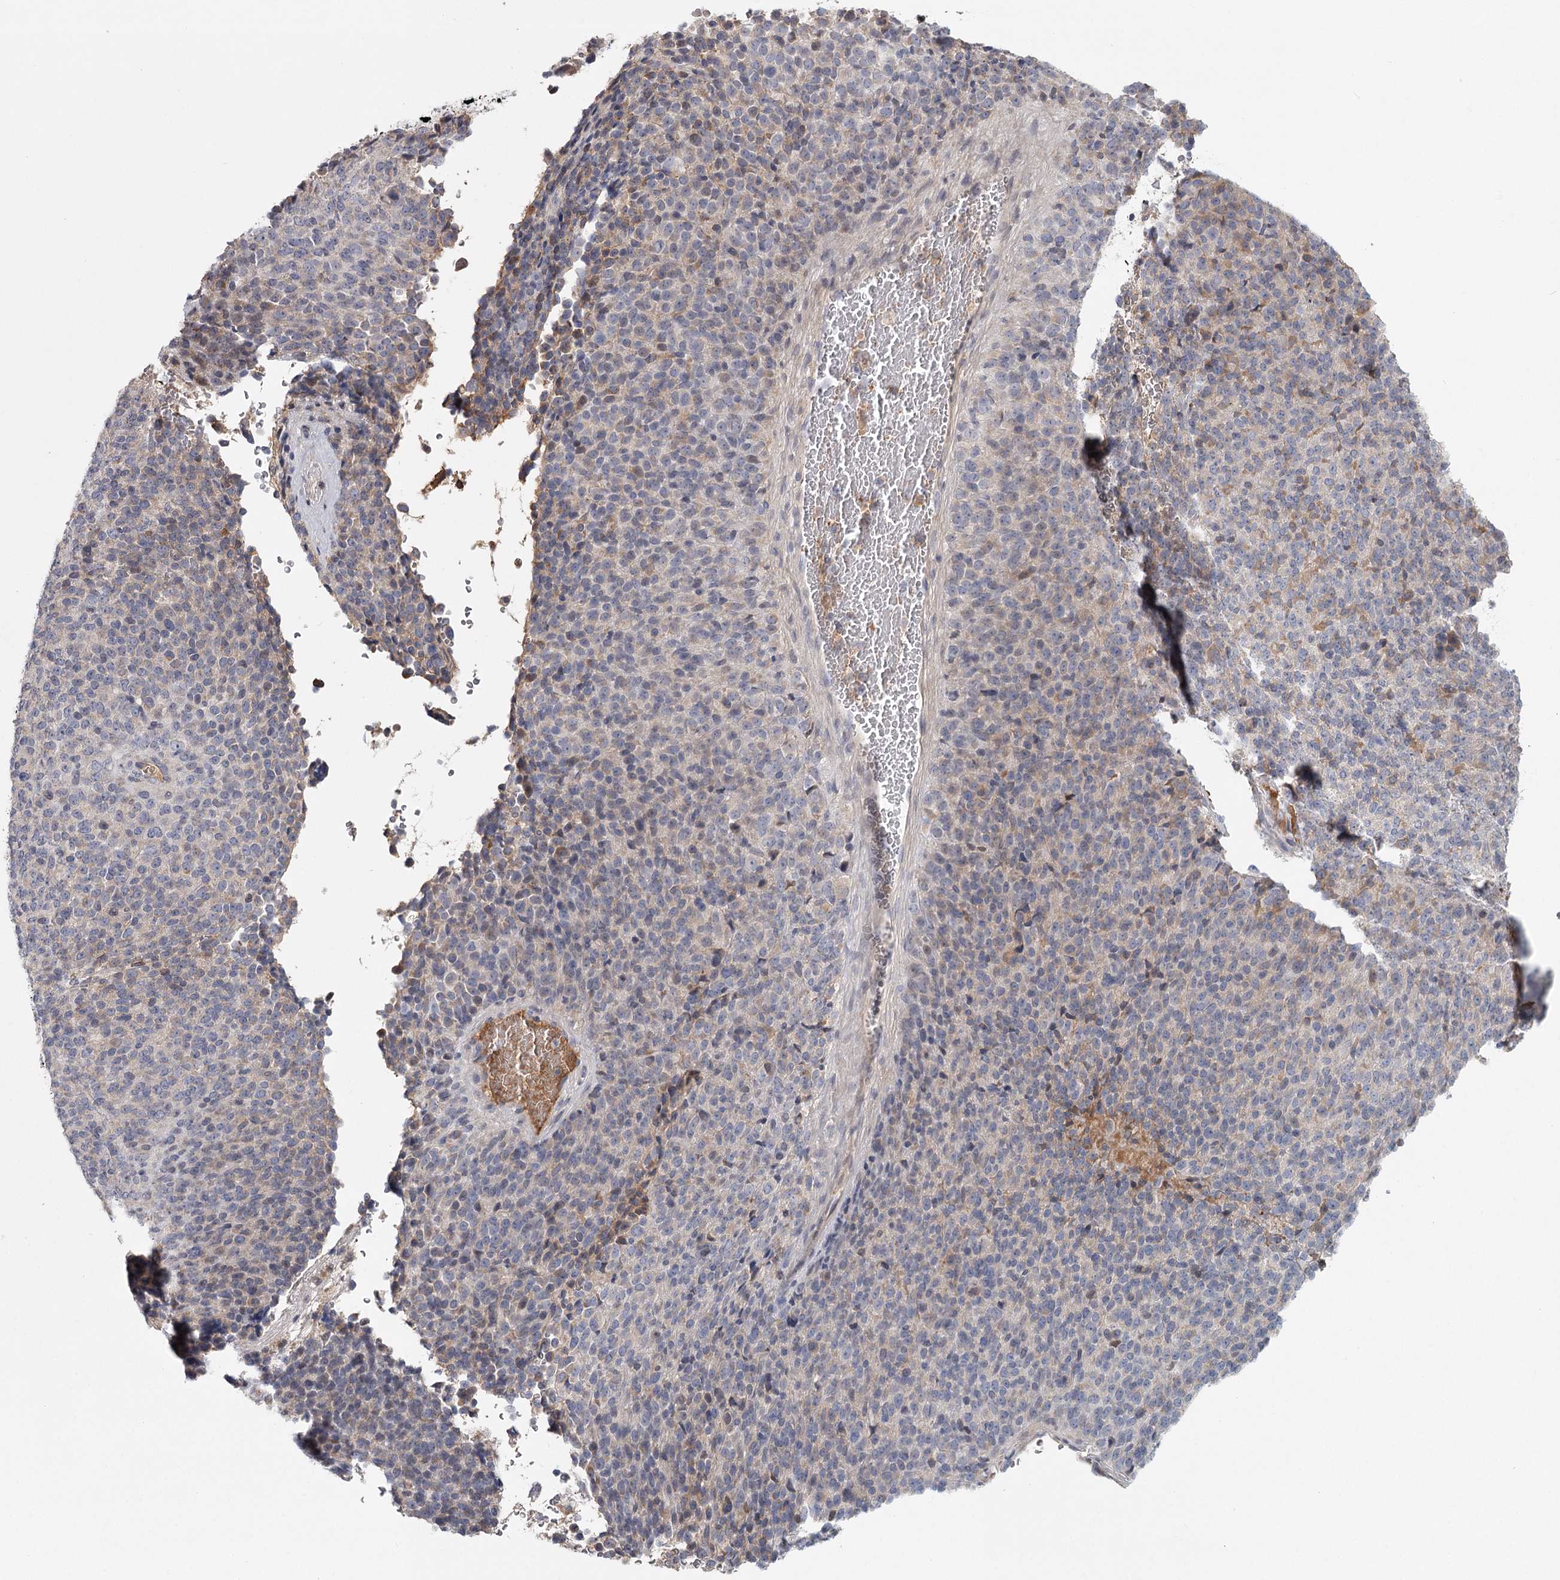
{"staining": {"intensity": "negative", "quantity": "none", "location": "none"}, "tissue": "melanoma", "cell_type": "Tumor cells", "image_type": "cancer", "snomed": [{"axis": "morphology", "description": "Malignant melanoma, Metastatic site"}, {"axis": "topography", "description": "Brain"}], "caption": "A high-resolution image shows IHC staining of melanoma, which exhibits no significant staining in tumor cells.", "gene": "DHRS9", "patient": {"sex": "female", "age": 56}}